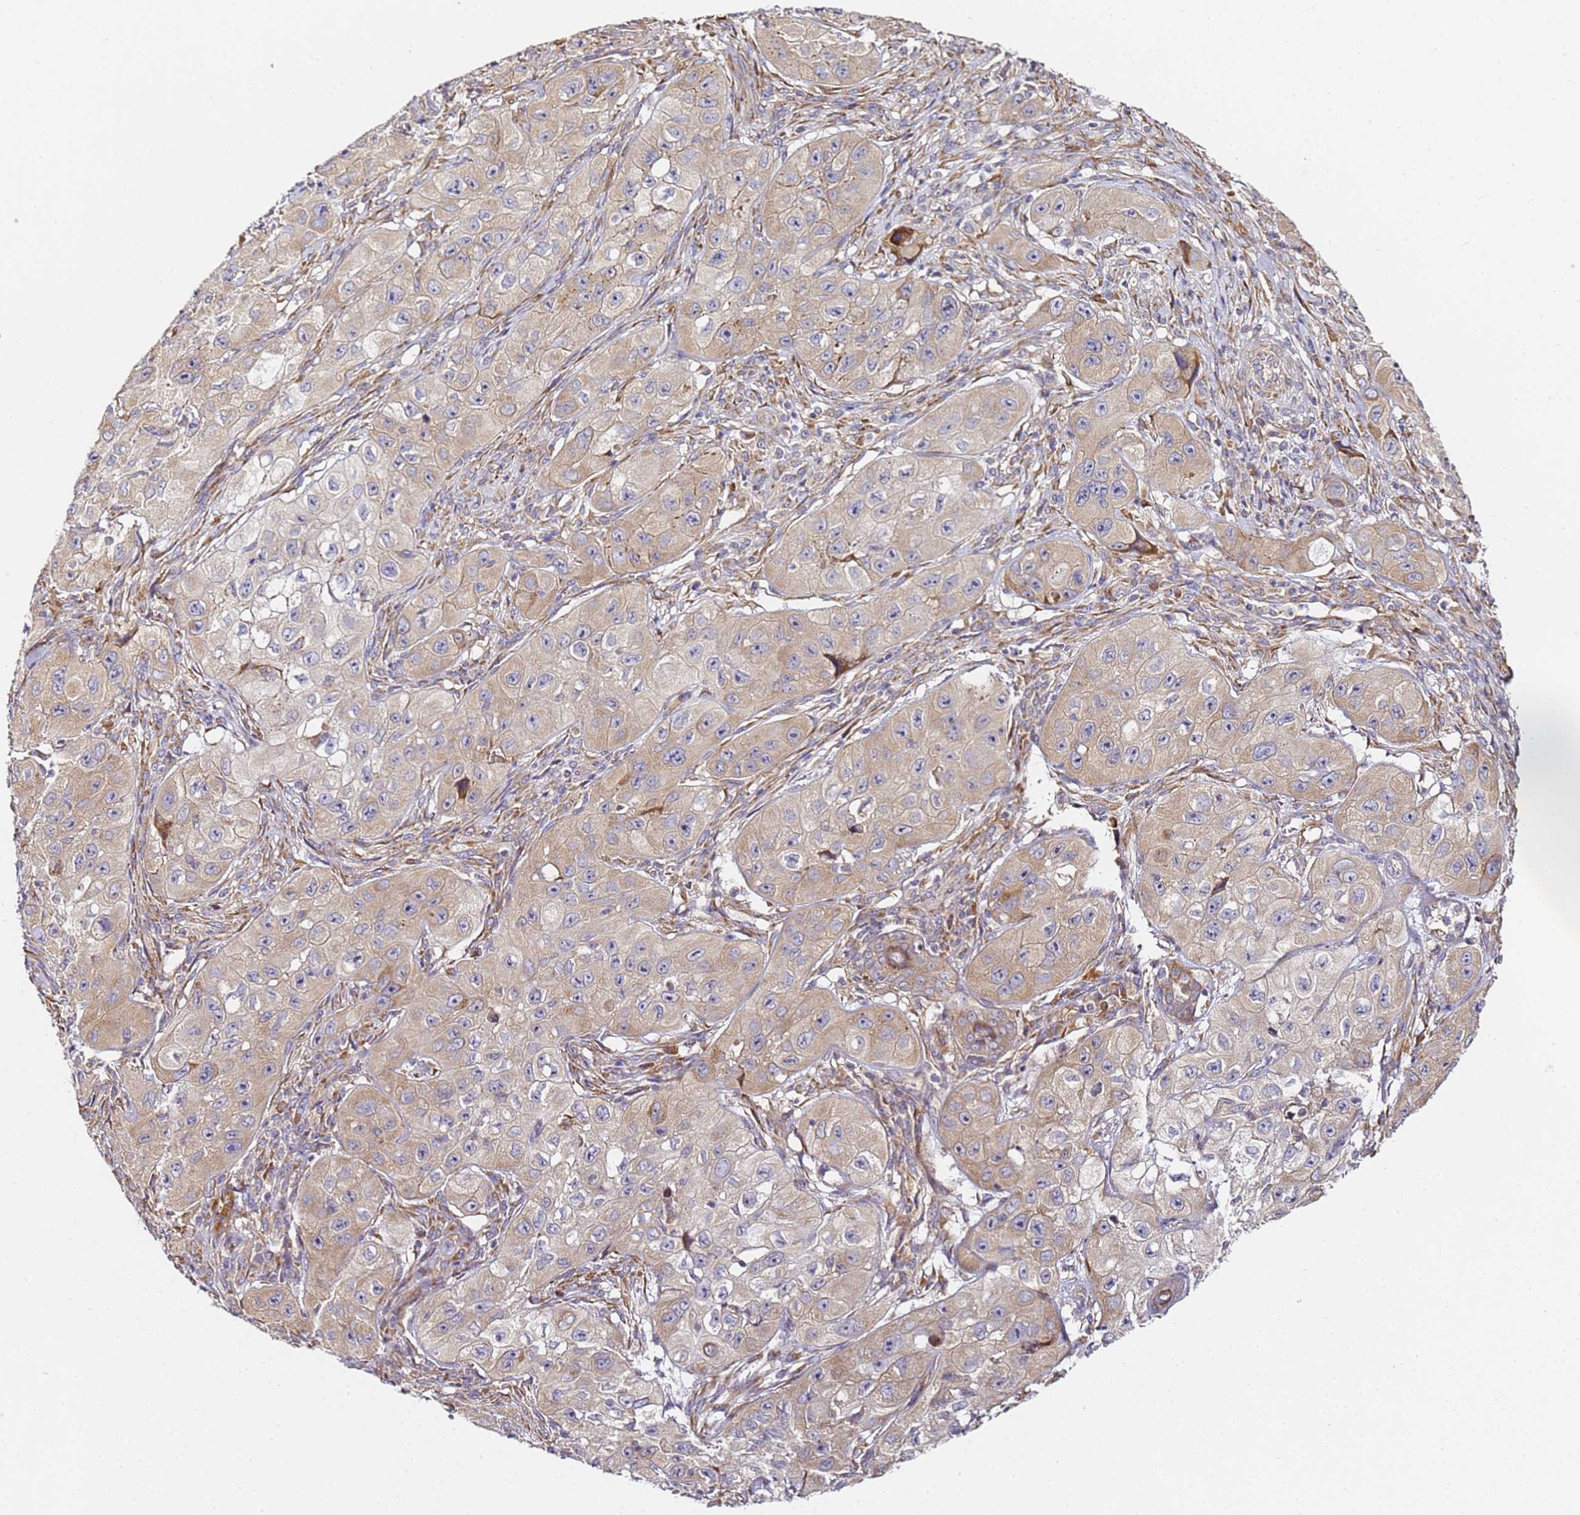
{"staining": {"intensity": "weak", "quantity": ">75%", "location": "cytoplasmic/membranous"}, "tissue": "skin cancer", "cell_type": "Tumor cells", "image_type": "cancer", "snomed": [{"axis": "morphology", "description": "Squamous cell carcinoma, NOS"}, {"axis": "topography", "description": "Skin"}, {"axis": "topography", "description": "Subcutis"}], "caption": "Human squamous cell carcinoma (skin) stained for a protein (brown) reveals weak cytoplasmic/membranous positive staining in approximately >75% of tumor cells.", "gene": "RPL13A", "patient": {"sex": "male", "age": 73}}